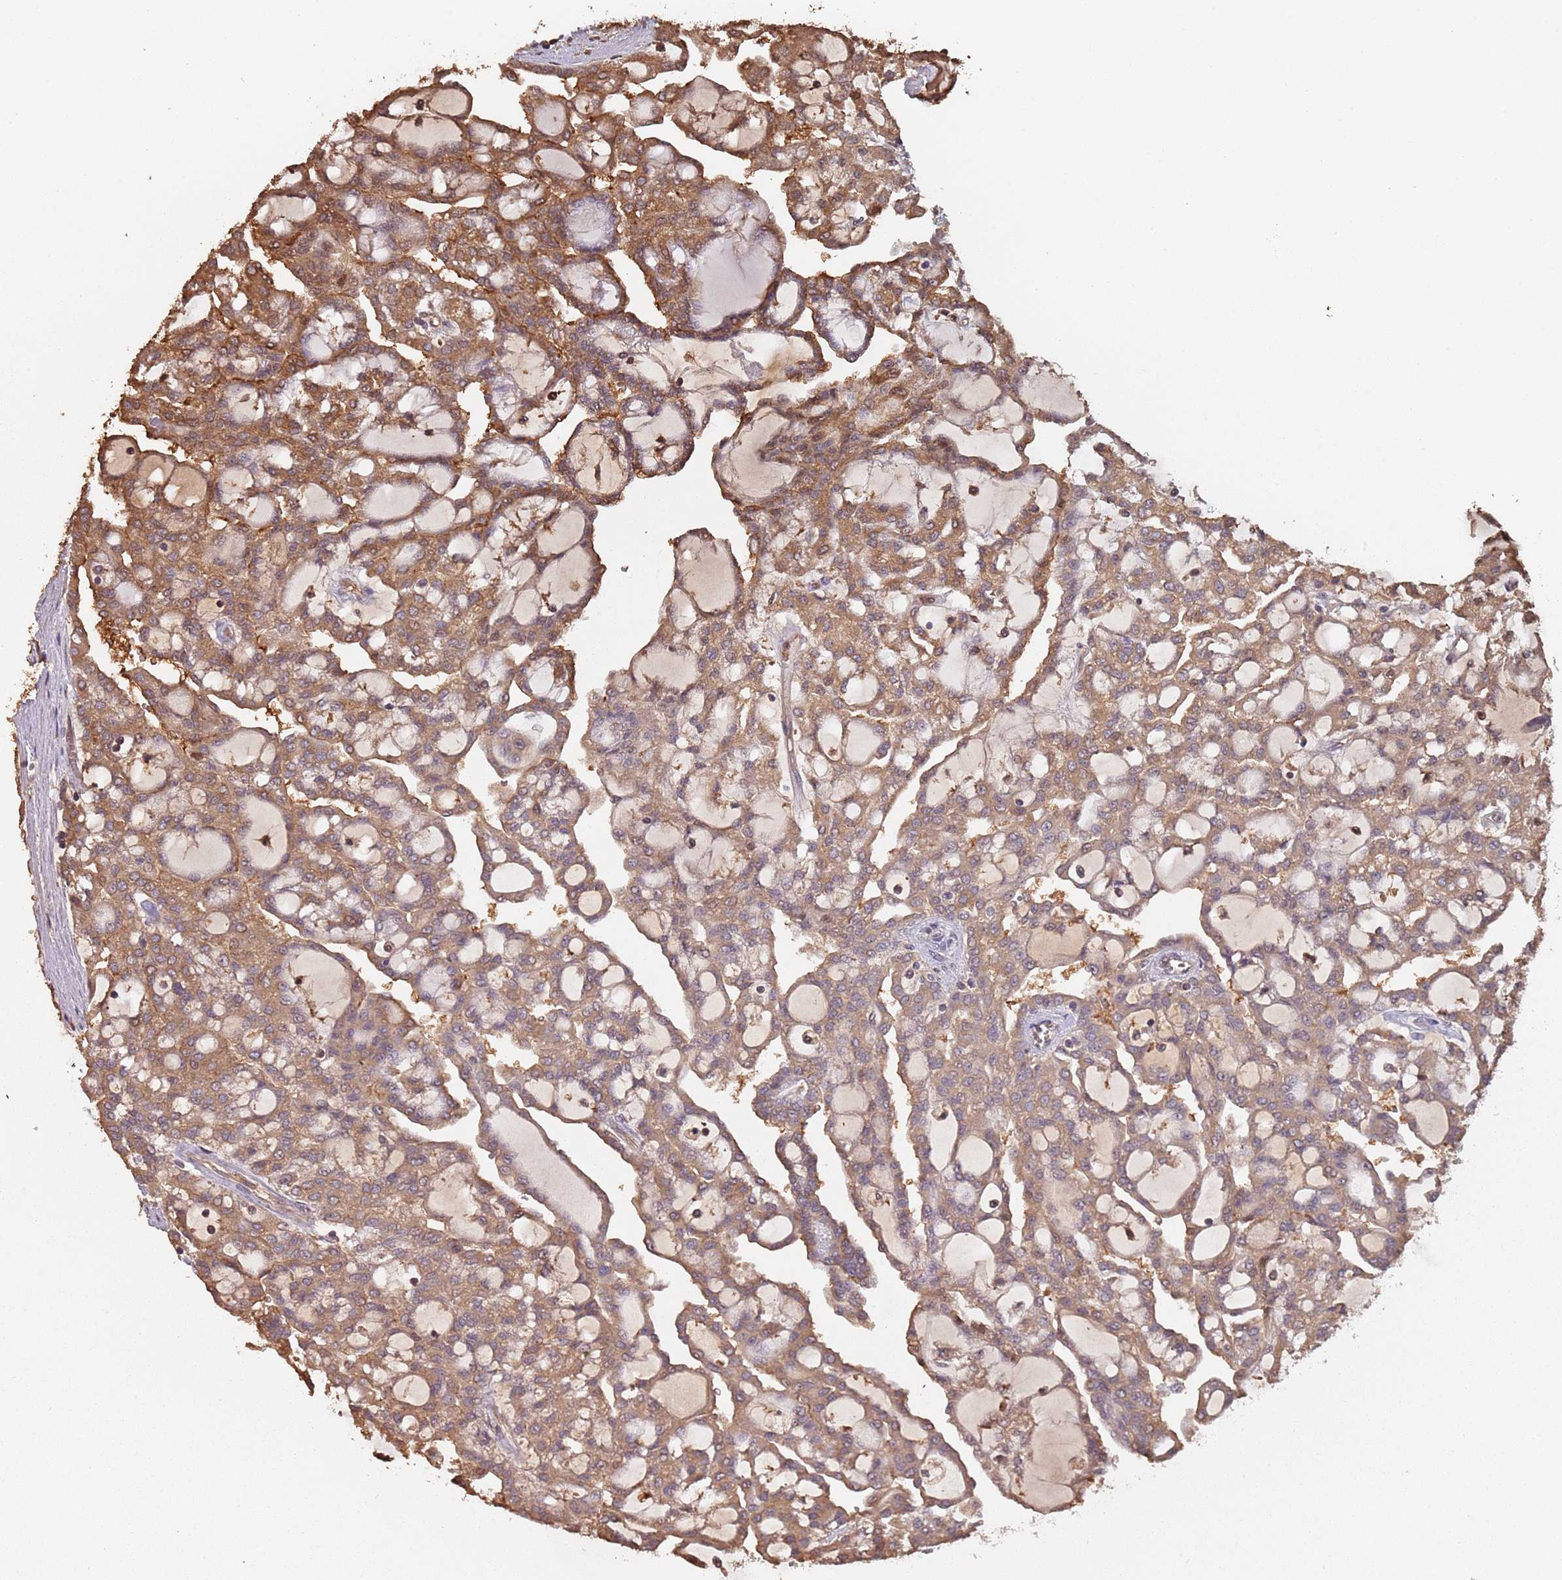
{"staining": {"intensity": "moderate", "quantity": ">75%", "location": "cytoplasmic/membranous"}, "tissue": "renal cancer", "cell_type": "Tumor cells", "image_type": "cancer", "snomed": [{"axis": "morphology", "description": "Adenocarcinoma, NOS"}, {"axis": "topography", "description": "Kidney"}], "caption": "Human renal cancer stained with a protein marker displays moderate staining in tumor cells.", "gene": "COG4", "patient": {"sex": "male", "age": 63}}